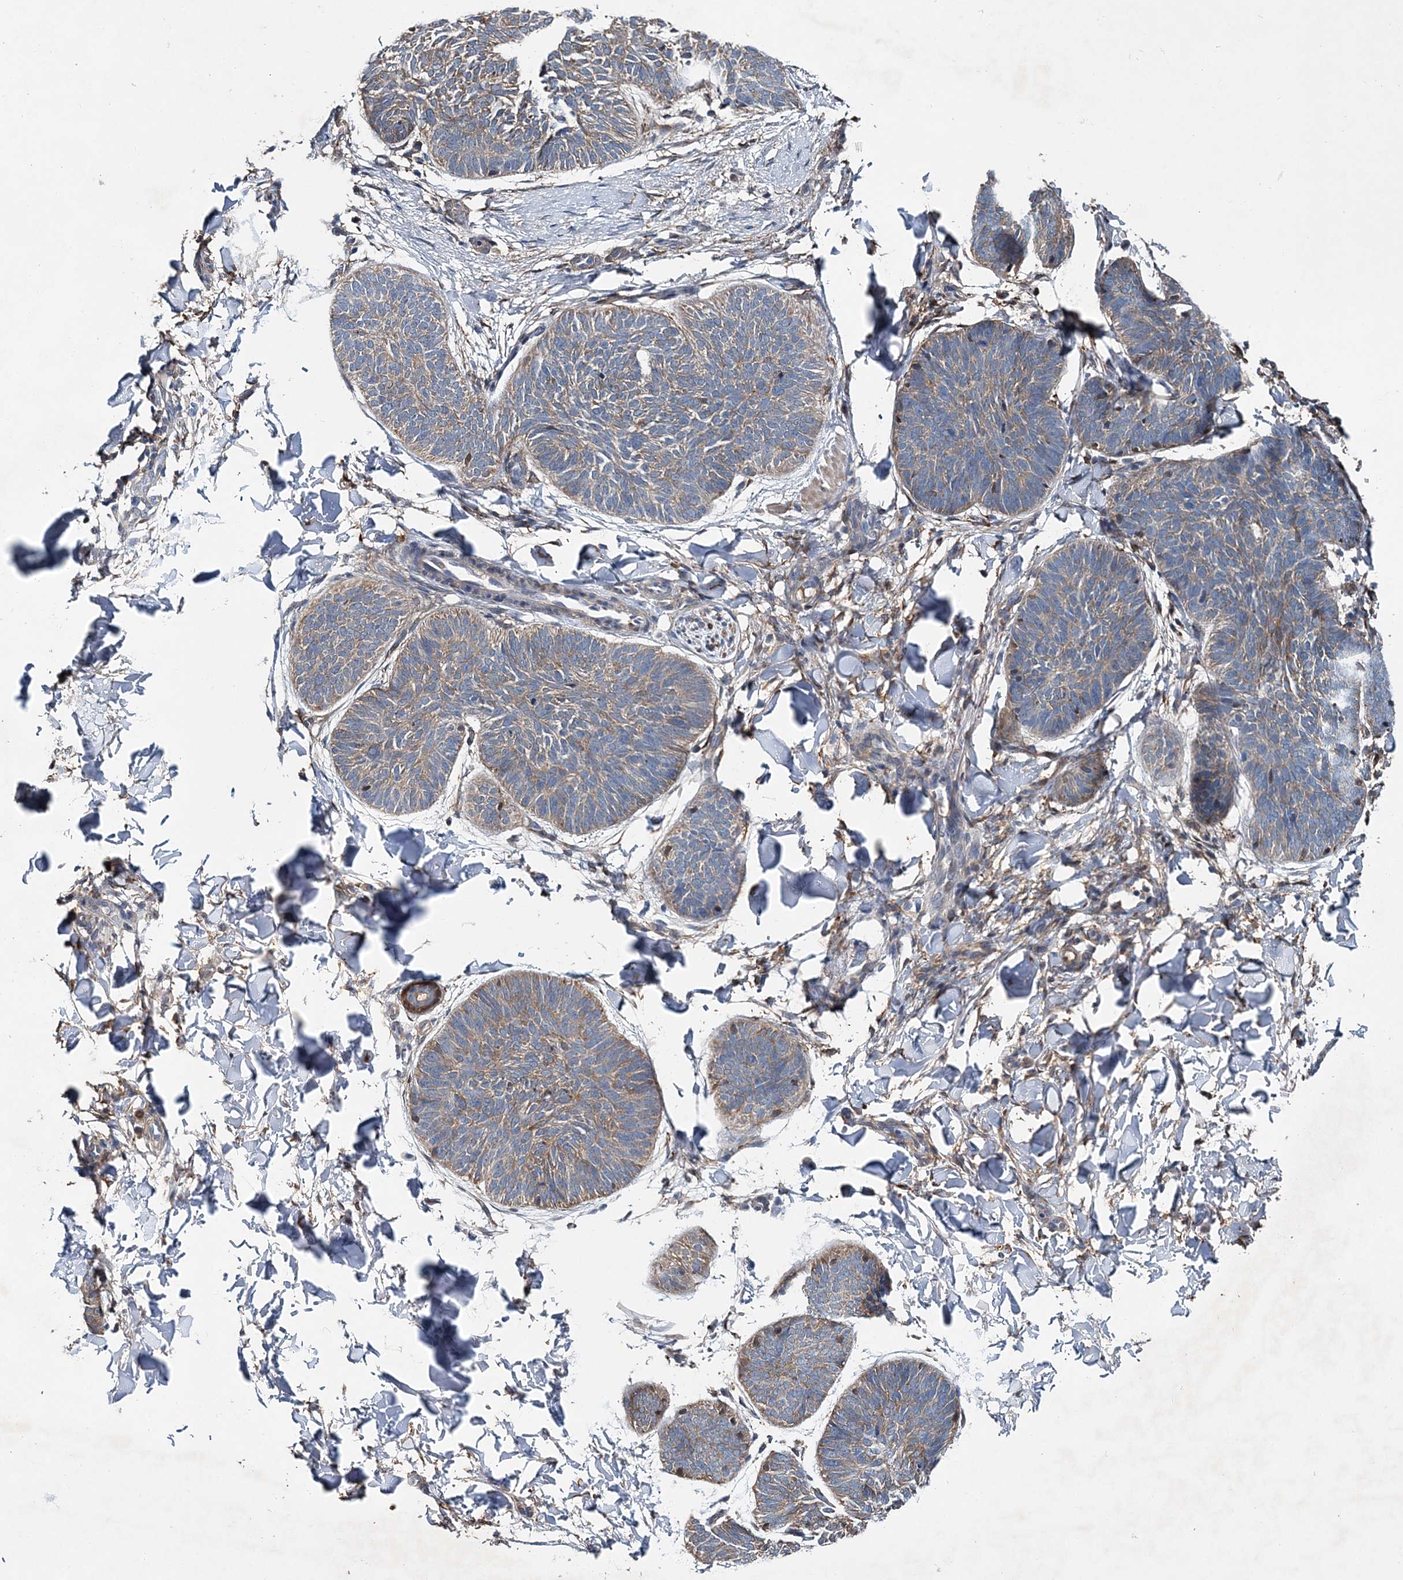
{"staining": {"intensity": "weak", "quantity": "25%-75%", "location": "cytoplasmic/membranous"}, "tissue": "skin cancer", "cell_type": "Tumor cells", "image_type": "cancer", "snomed": [{"axis": "morphology", "description": "Normal tissue, NOS"}, {"axis": "morphology", "description": "Basal cell carcinoma"}, {"axis": "topography", "description": "Skin"}], "caption": "IHC photomicrograph of basal cell carcinoma (skin) stained for a protein (brown), which demonstrates low levels of weak cytoplasmic/membranous staining in about 25%-75% of tumor cells.", "gene": "SPOPL", "patient": {"sex": "male", "age": 50}}